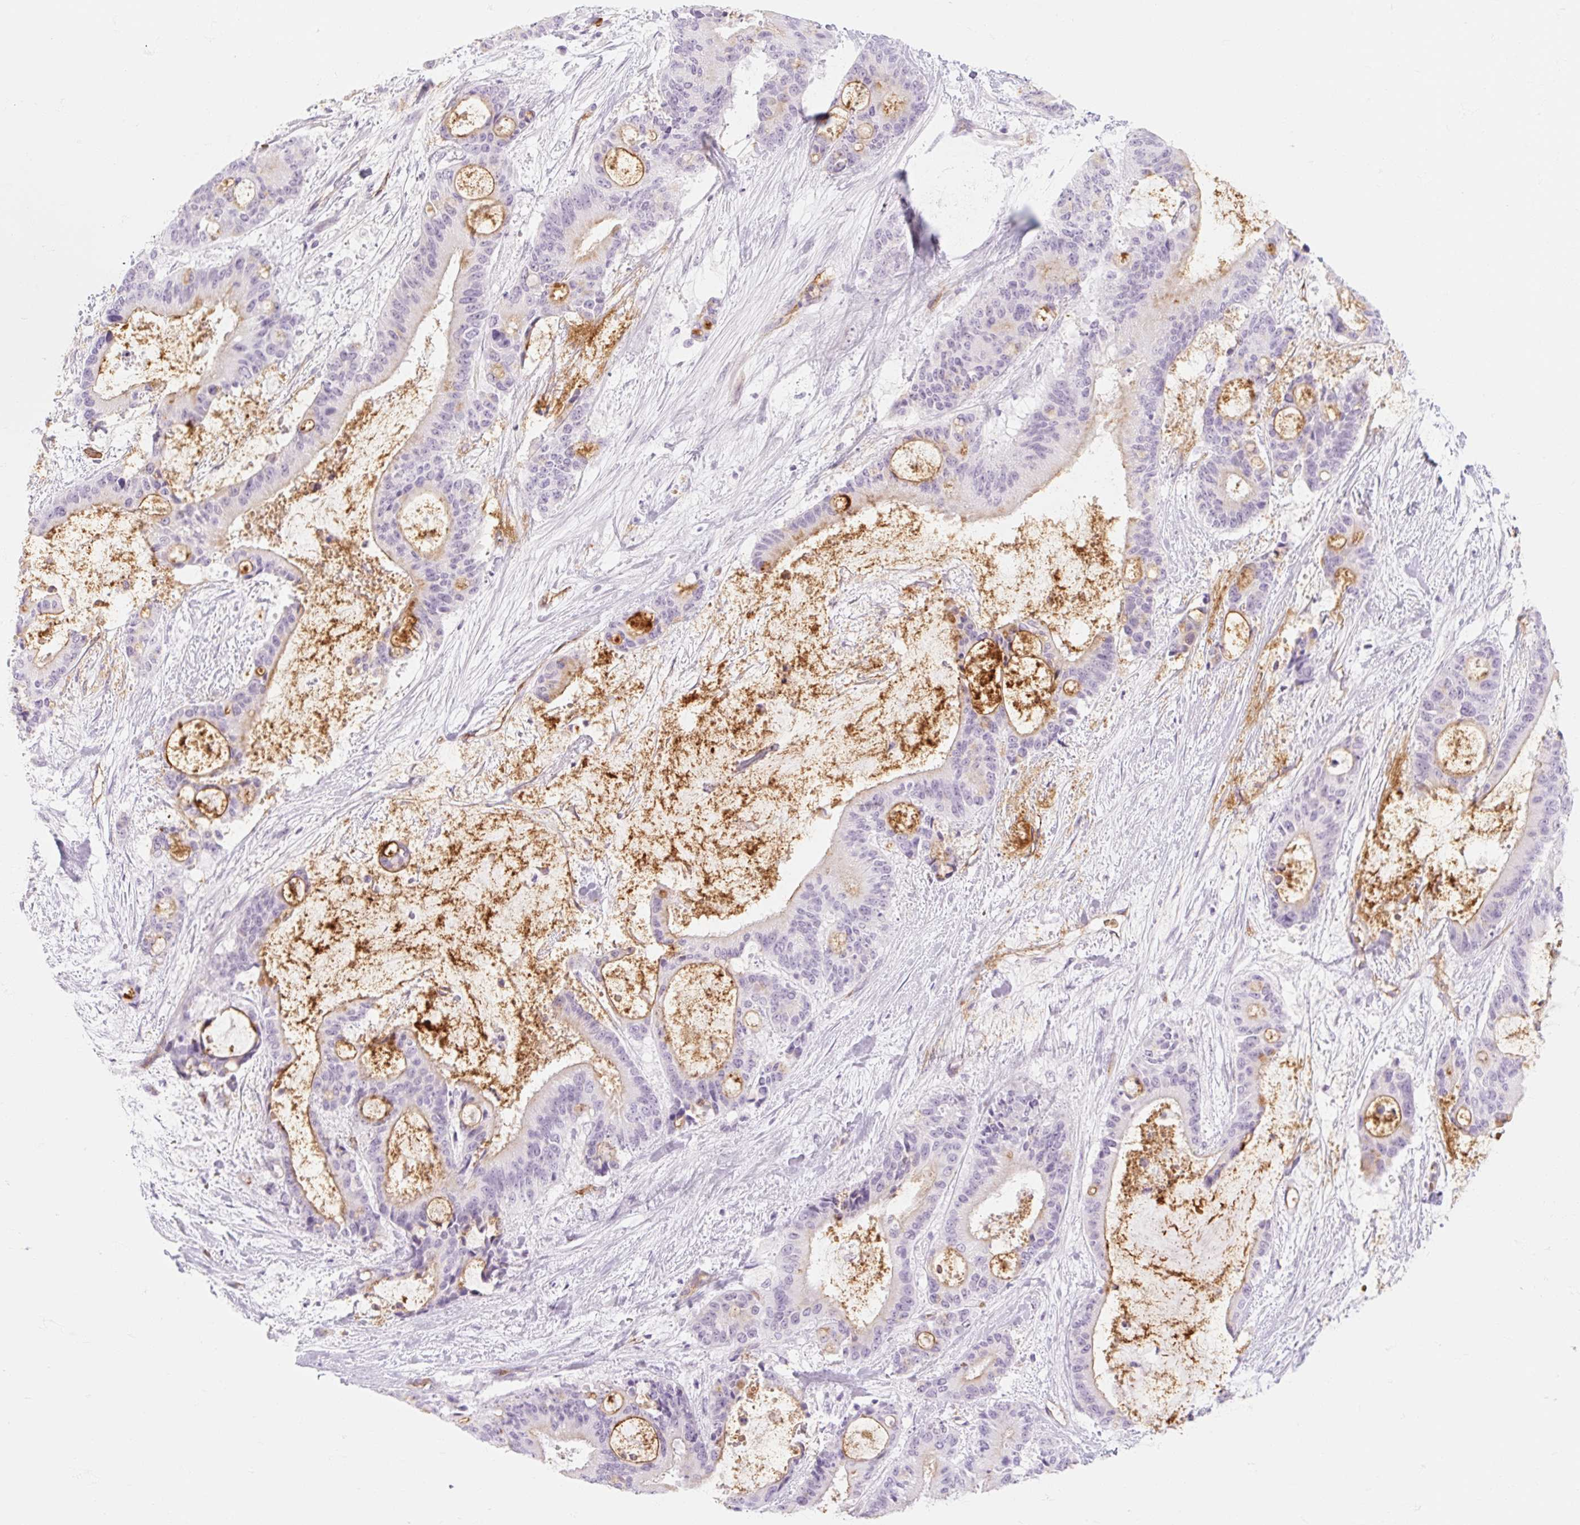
{"staining": {"intensity": "weak", "quantity": "25%-75%", "location": "cytoplasmic/membranous"}, "tissue": "liver cancer", "cell_type": "Tumor cells", "image_type": "cancer", "snomed": [{"axis": "morphology", "description": "Normal tissue, NOS"}, {"axis": "morphology", "description": "Cholangiocarcinoma"}, {"axis": "topography", "description": "Liver"}, {"axis": "topography", "description": "Peripheral nerve tissue"}], "caption": "A brown stain shows weak cytoplasmic/membranous positivity of a protein in liver cancer tumor cells.", "gene": "TAF1L", "patient": {"sex": "female", "age": 73}}